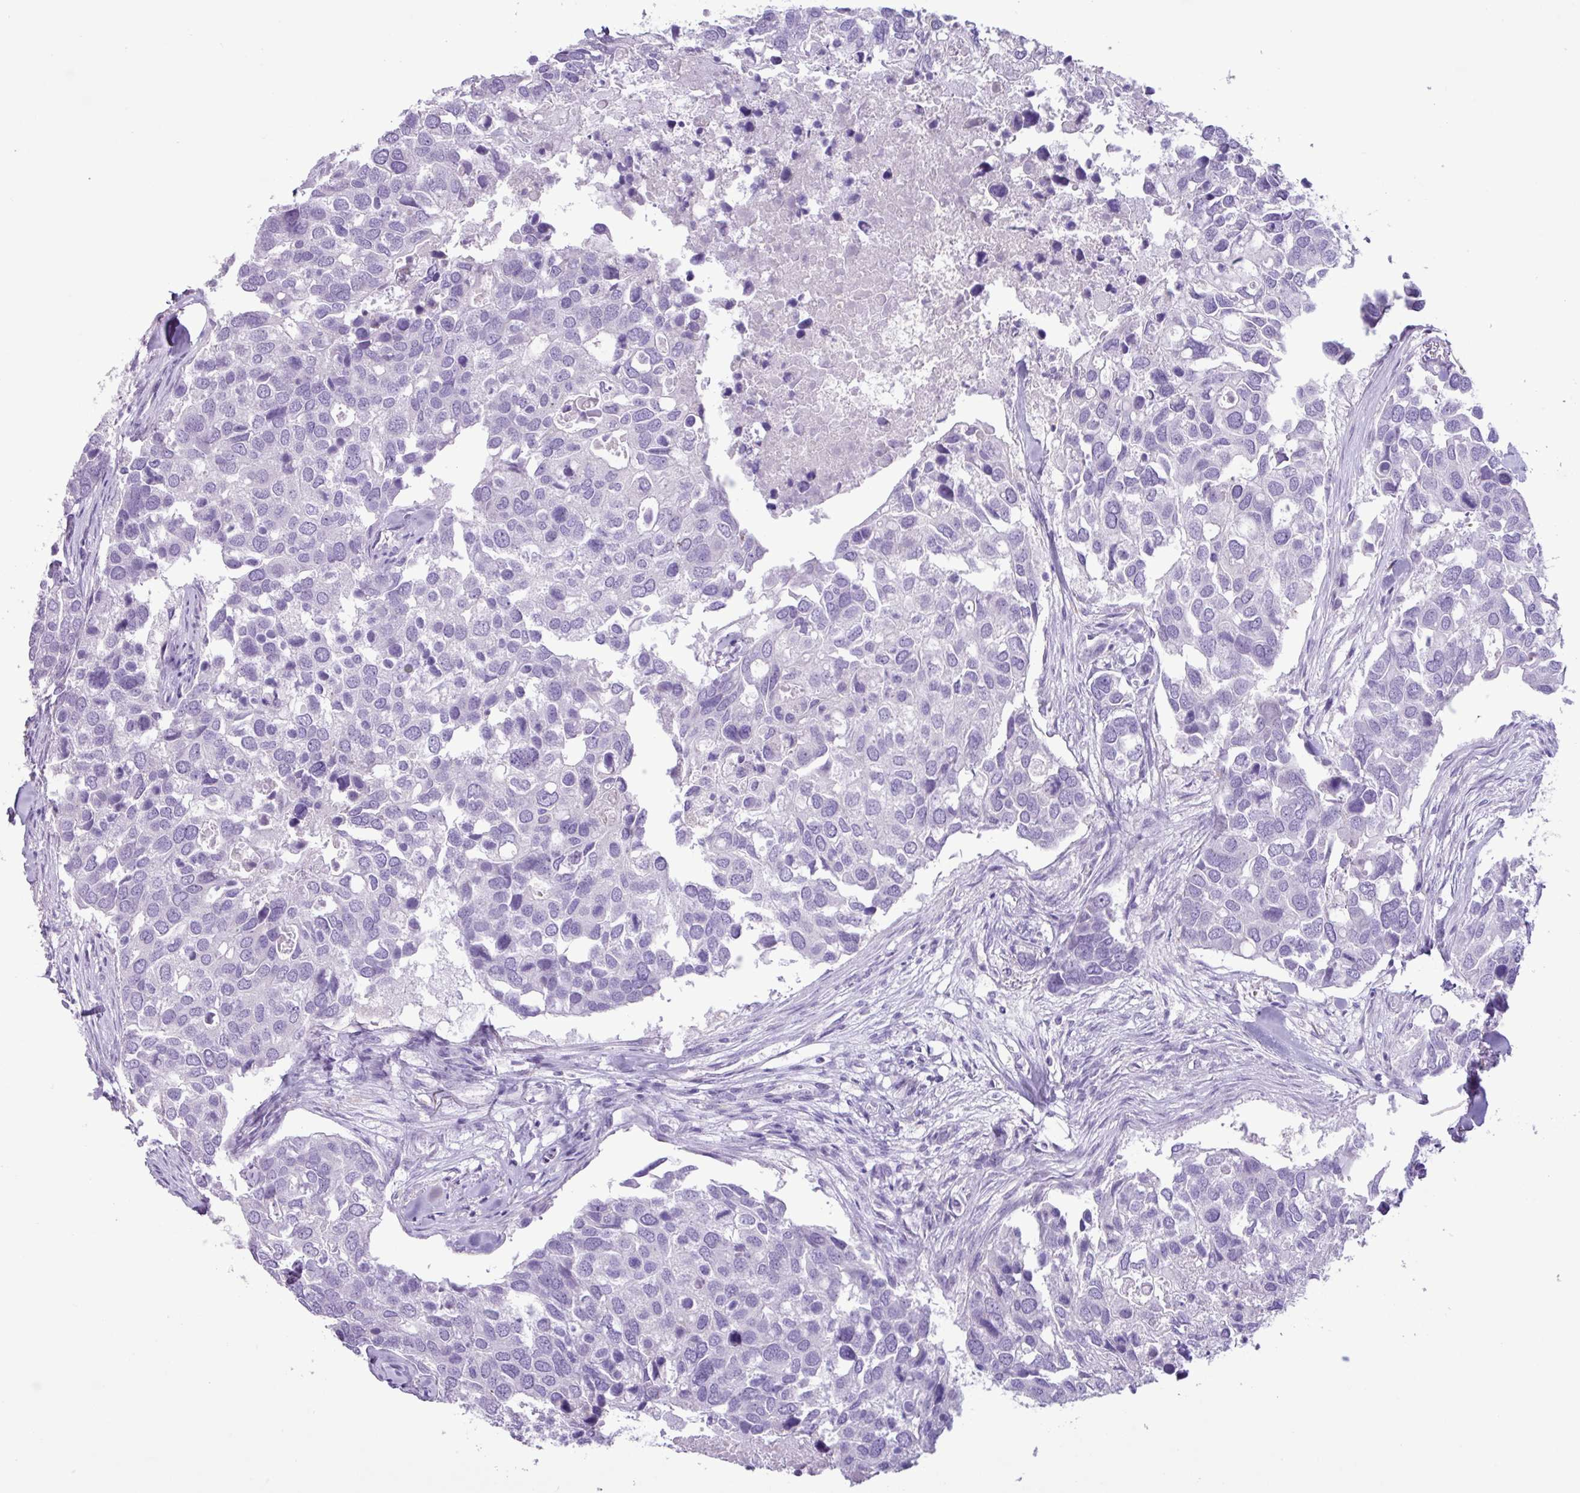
{"staining": {"intensity": "negative", "quantity": "none", "location": "none"}, "tissue": "breast cancer", "cell_type": "Tumor cells", "image_type": "cancer", "snomed": [{"axis": "morphology", "description": "Duct carcinoma"}, {"axis": "topography", "description": "Breast"}], "caption": "An immunohistochemistry histopathology image of breast cancer is shown. There is no staining in tumor cells of breast cancer. (DAB IHC with hematoxylin counter stain).", "gene": "AGO3", "patient": {"sex": "female", "age": 83}}